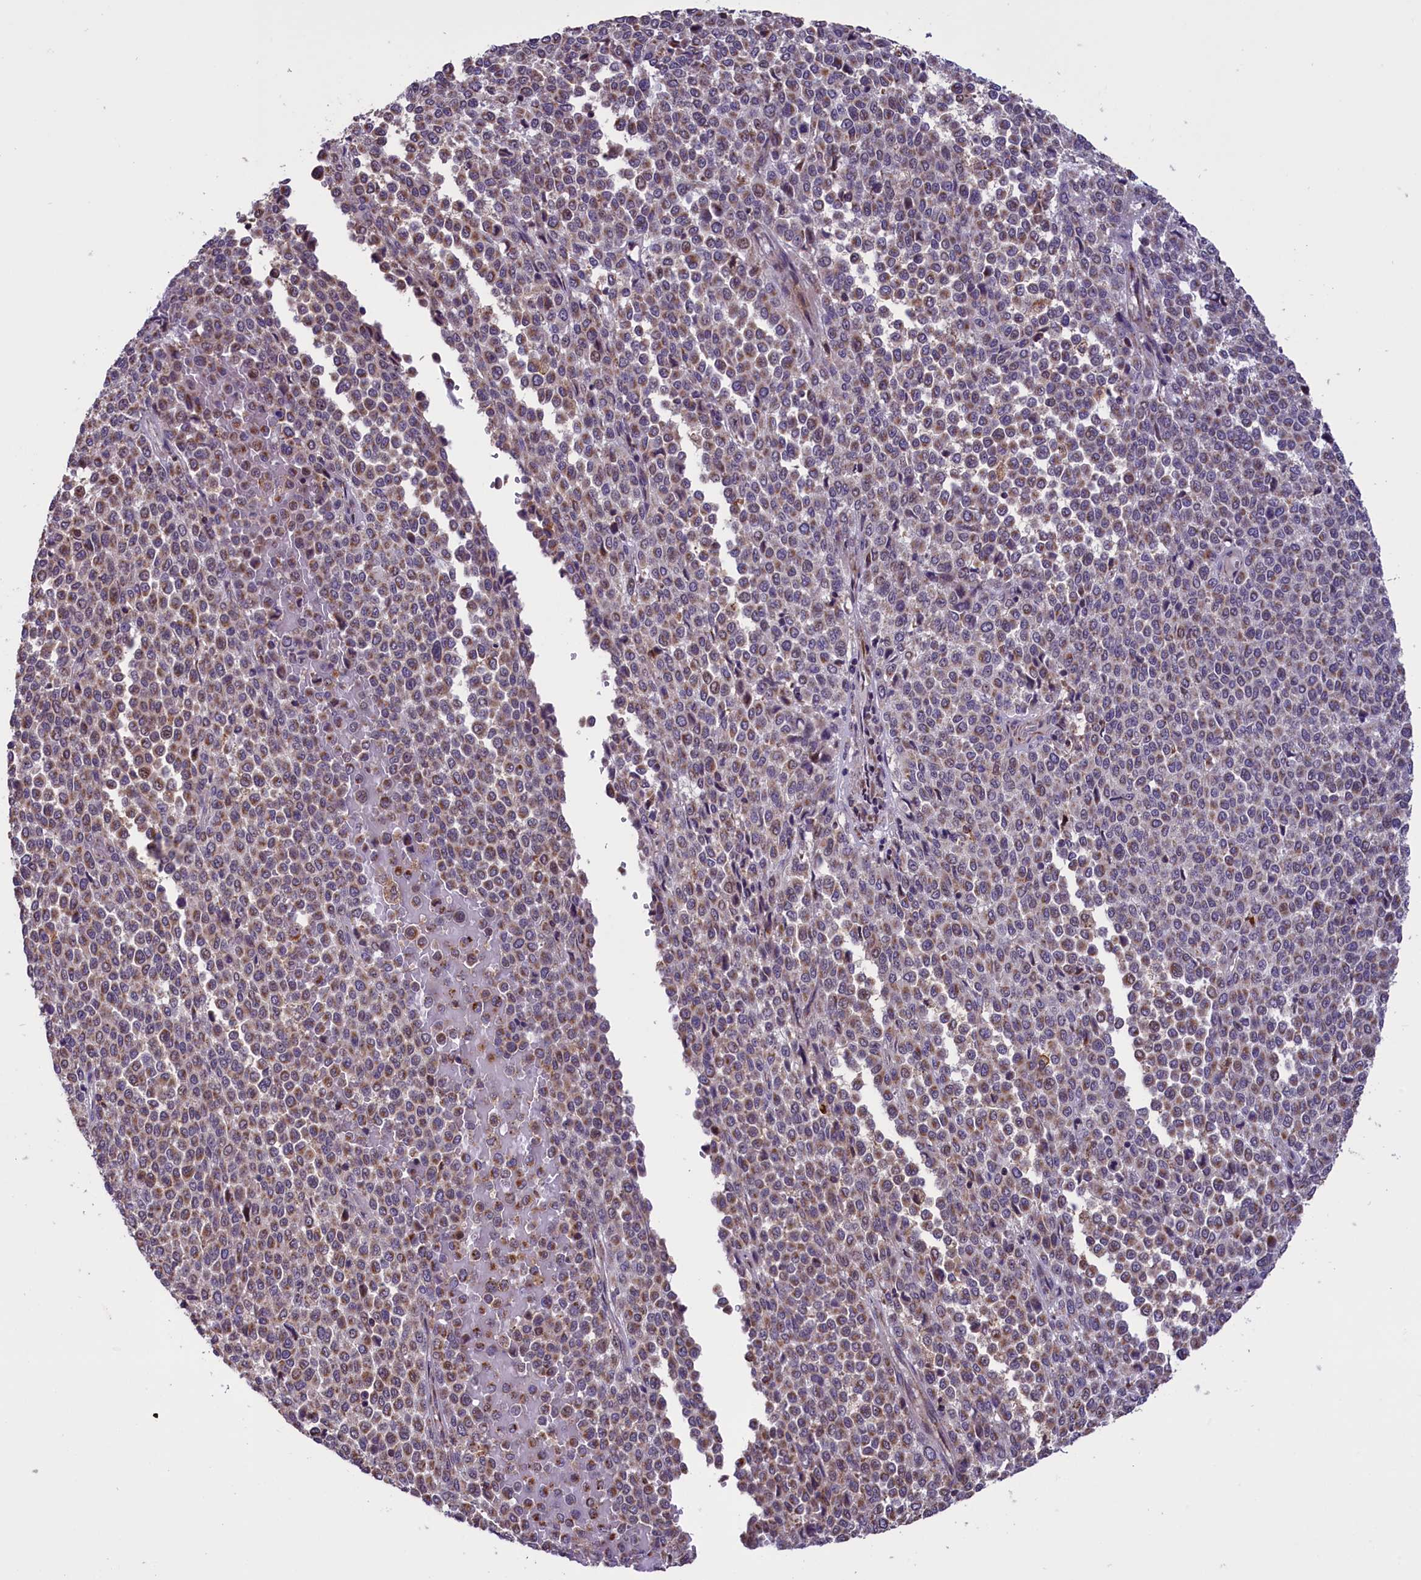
{"staining": {"intensity": "moderate", "quantity": ">75%", "location": "cytoplasmic/membranous"}, "tissue": "melanoma", "cell_type": "Tumor cells", "image_type": "cancer", "snomed": [{"axis": "morphology", "description": "Malignant melanoma, Metastatic site"}, {"axis": "topography", "description": "Pancreas"}], "caption": "A micrograph of human malignant melanoma (metastatic site) stained for a protein exhibits moderate cytoplasmic/membranous brown staining in tumor cells.", "gene": "GLRX5", "patient": {"sex": "female", "age": 30}}